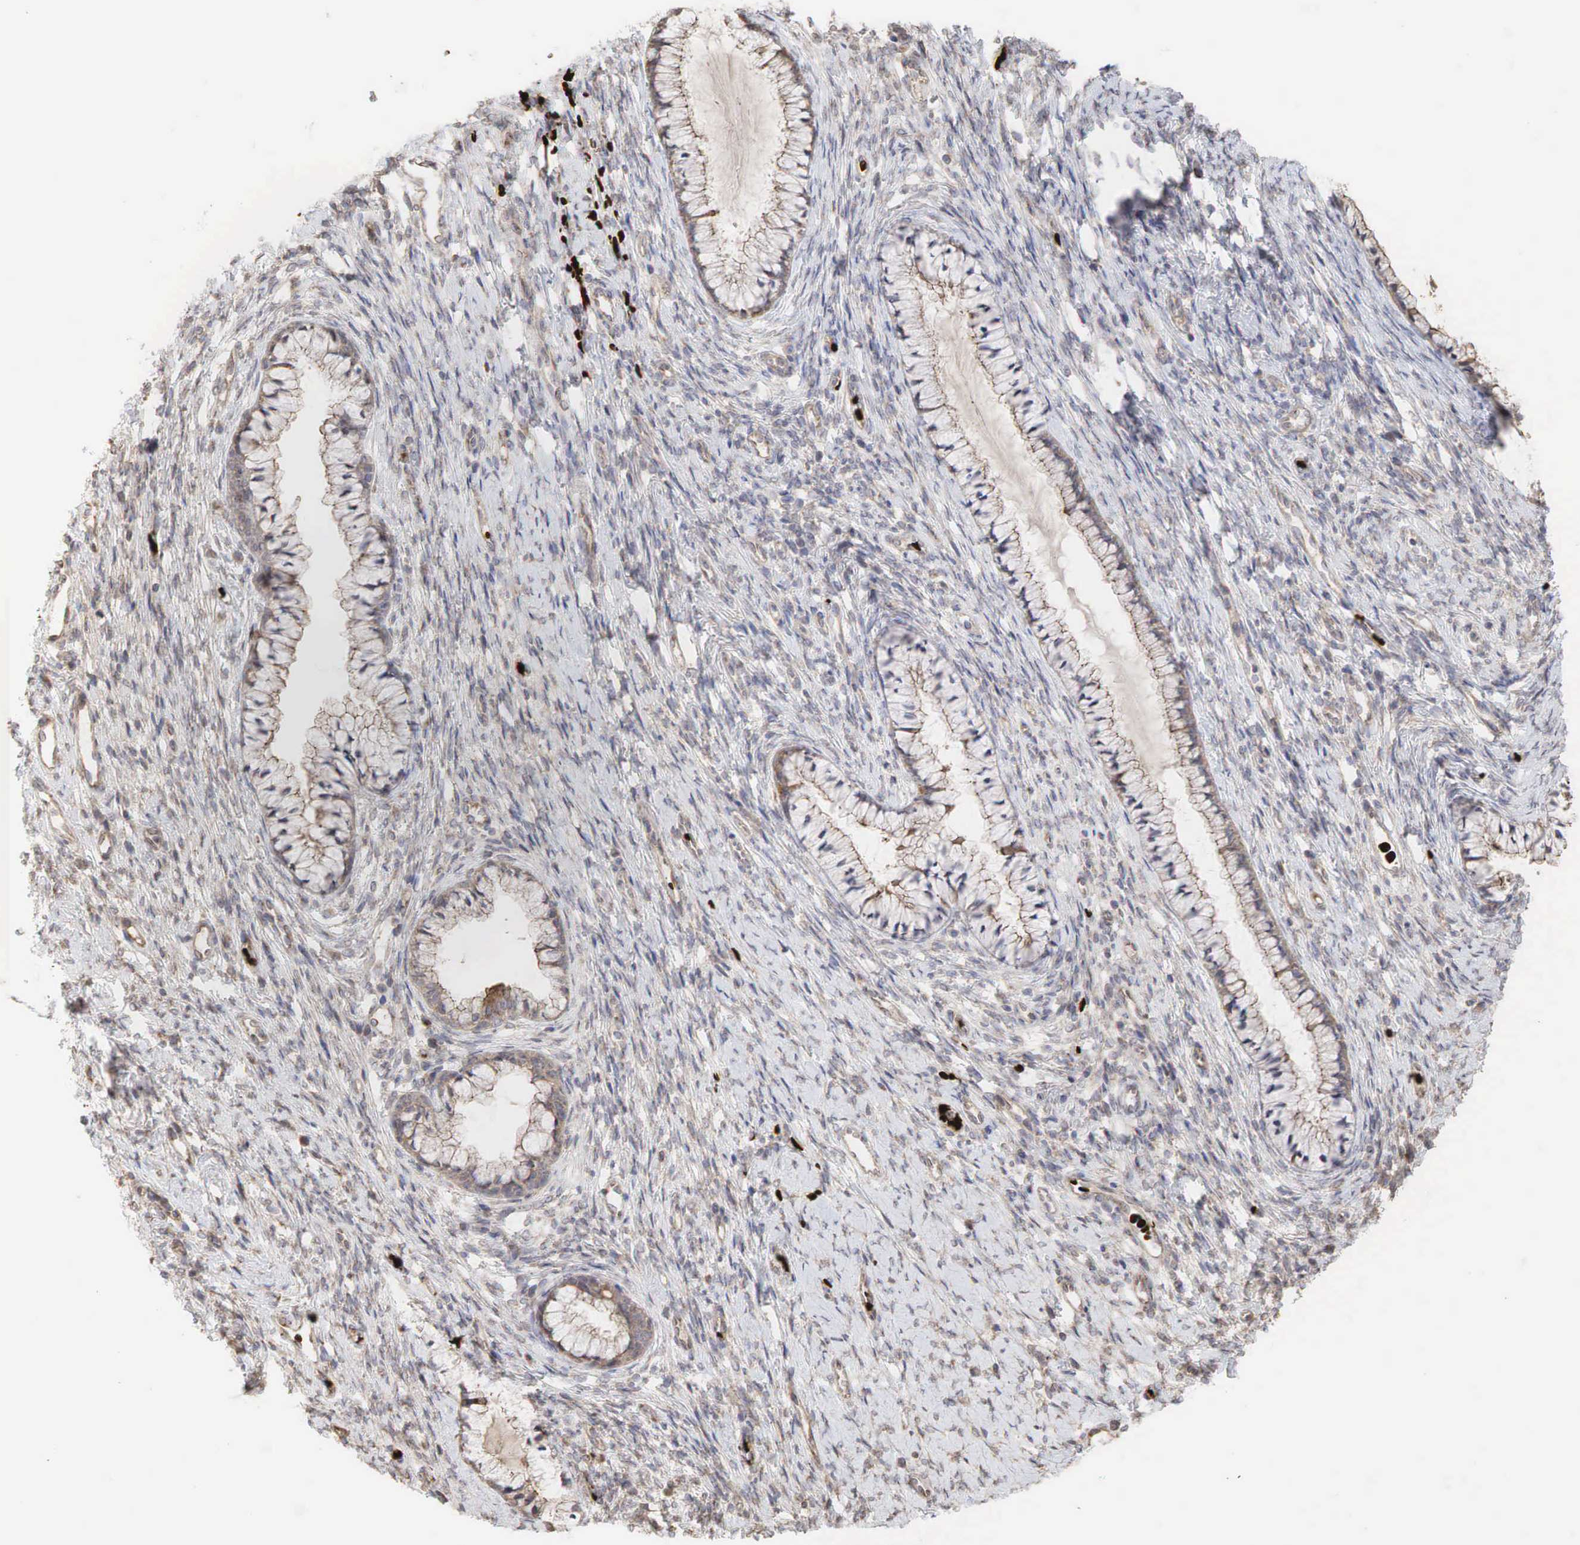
{"staining": {"intensity": "weak", "quantity": ">75%", "location": "cytoplasmic/membranous"}, "tissue": "cervix", "cell_type": "Glandular cells", "image_type": "normal", "snomed": [{"axis": "morphology", "description": "Normal tissue, NOS"}, {"axis": "topography", "description": "Cervix"}], "caption": "A photomicrograph of cervix stained for a protein demonstrates weak cytoplasmic/membranous brown staining in glandular cells. (Brightfield microscopy of DAB IHC at high magnification).", "gene": "PABPC5", "patient": {"sex": "female", "age": 82}}